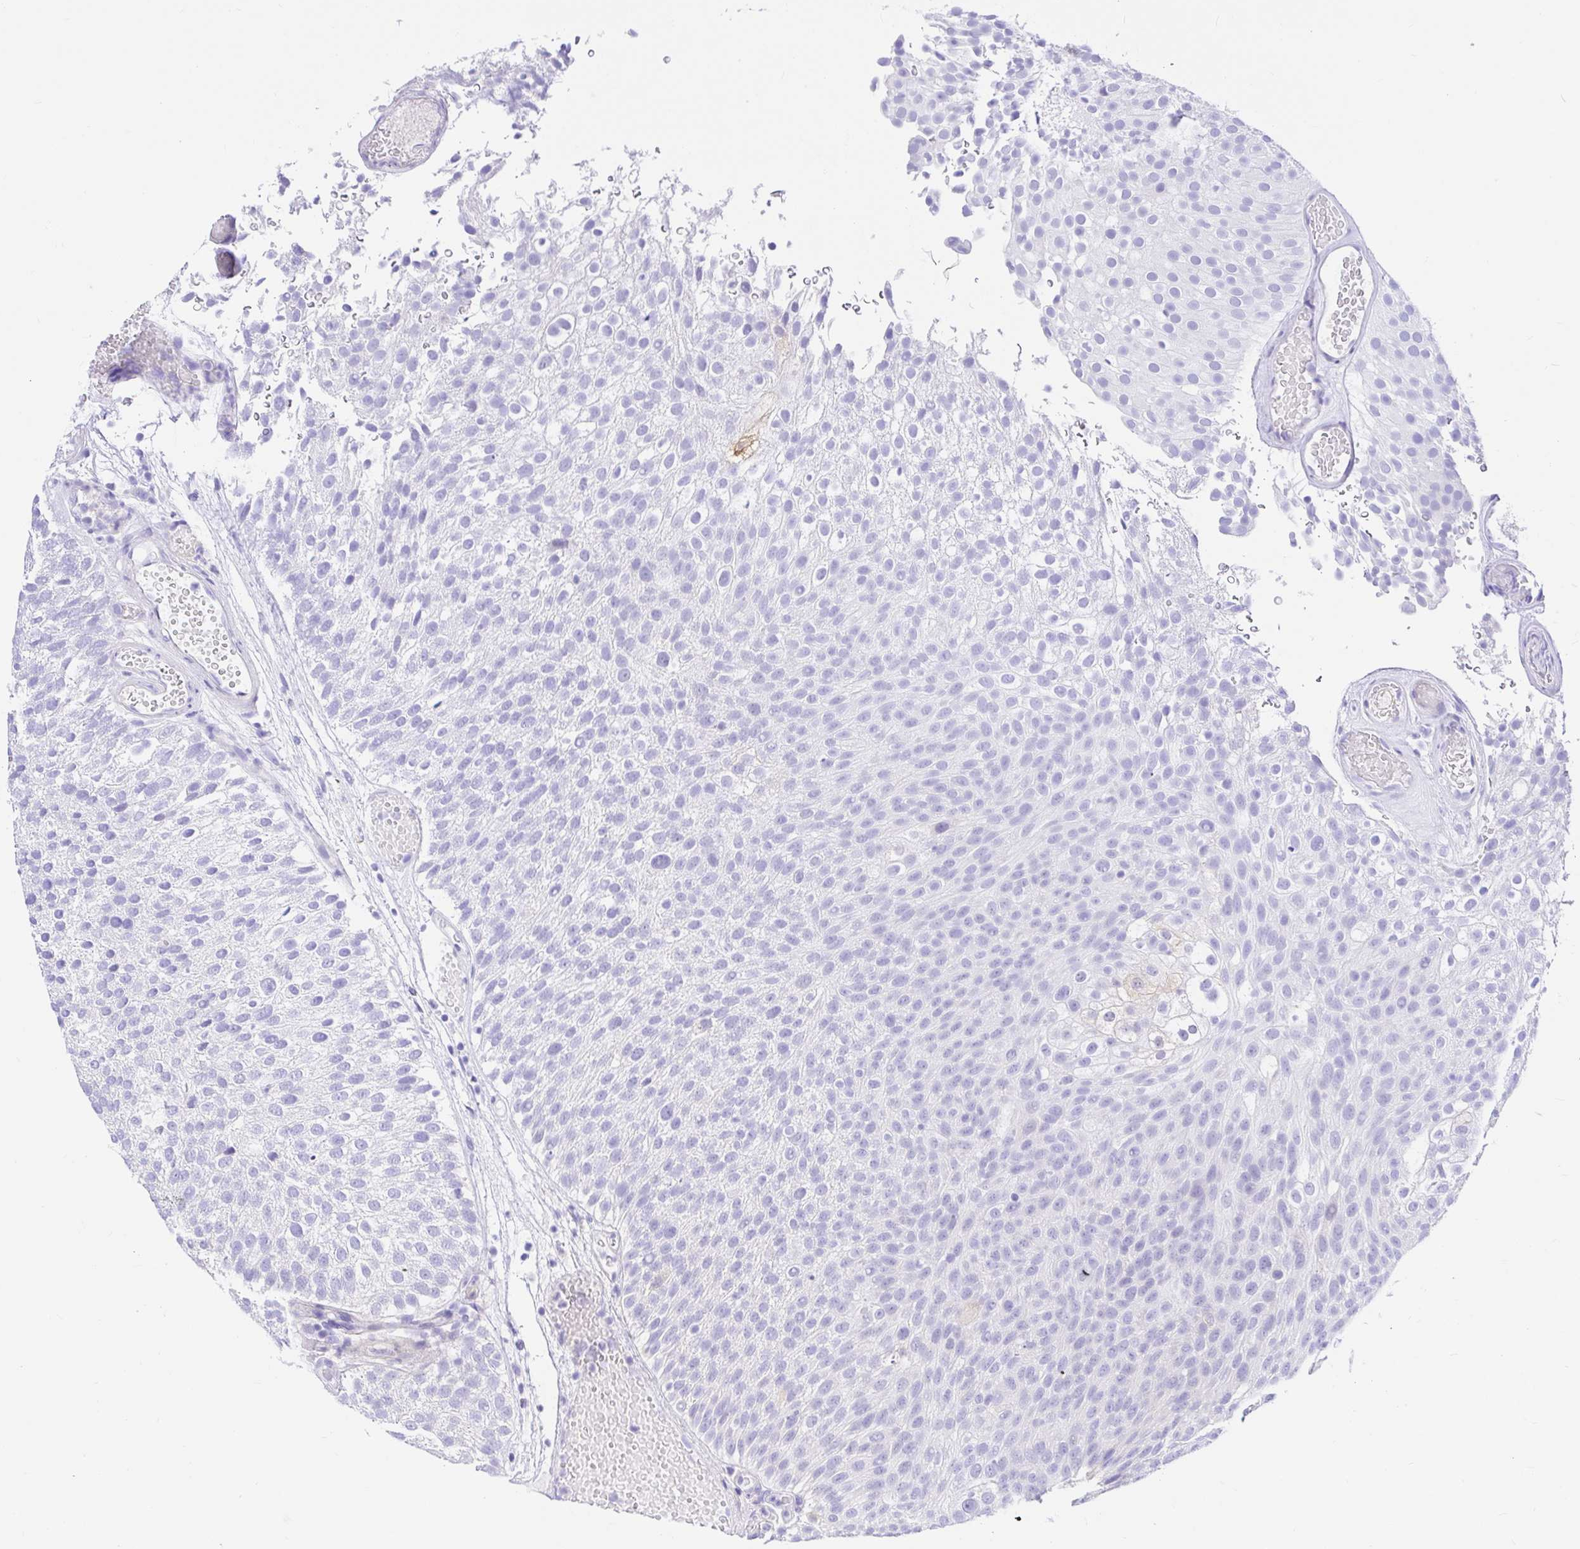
{"staining": {"intensity": "negative", "quantity": "none", "location": "none"}, "tissue": "urothelial cancer", "cell_type": "Tumor cells", "image_type": "cancer", "snomed": [{"axis": "morphology", "description": "Urothelial carcinoma, Low grade"}, {"axis": "topography", "description": "Urinary bladder"}], "caption": "Tumor cells are negative for brown protein staining in urothelial carcinoma (low-grade).", "gene": "BACE2", "patient": {"sex": "male", "age": 78}}